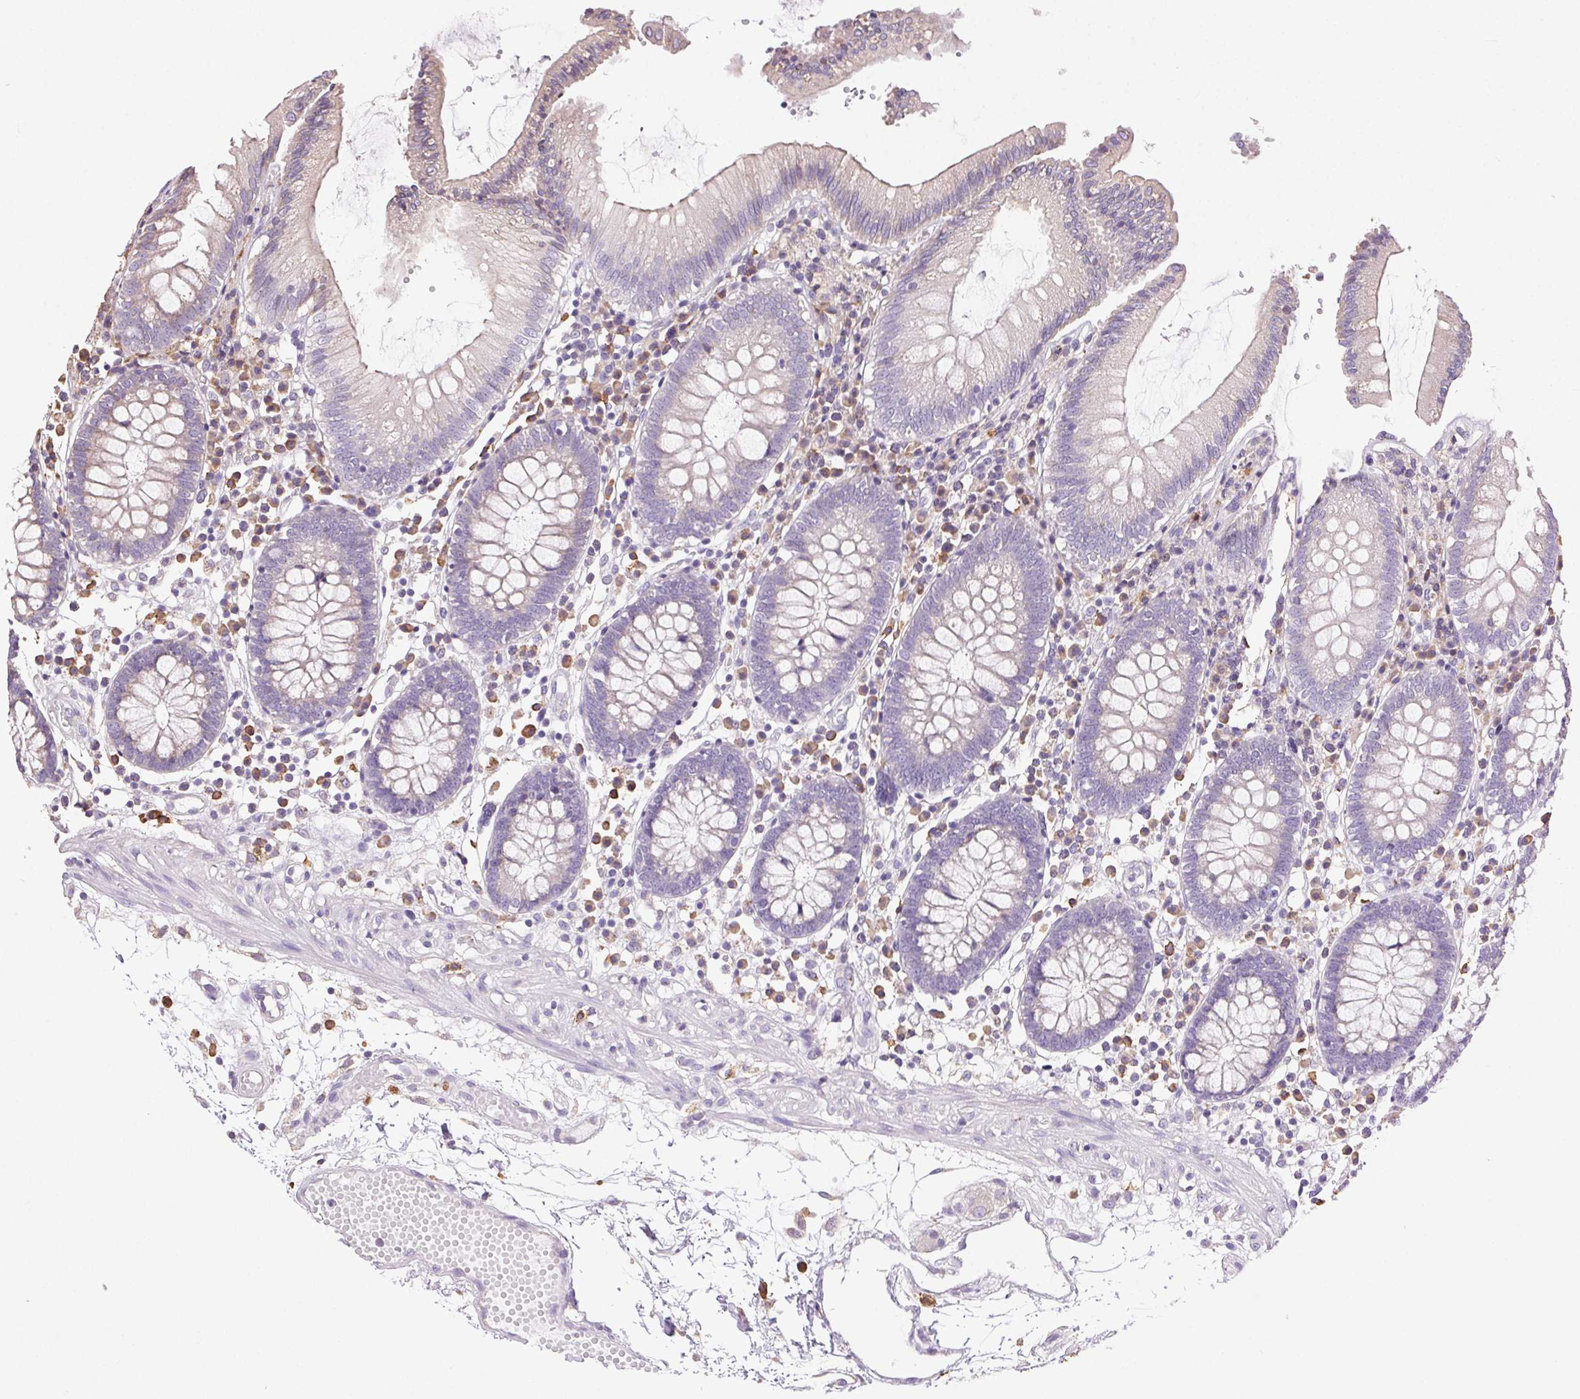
{"staining": {"intensity": "negative", "quantity": "none", "location": "none"}, "tissue": "colon", "cell_type": "Endothelial cells", "image_type": "normal", "snomed": [{"axis": "morphology", "description": "Normal tissue, NOS"}, {"axis": "morphology", "description": "Adenocarcinoma, NOS"}, {"axis": "topography", "description": "Colon"}], "caption": "The histopathology image displays no staining of endothelial cells in unremarkable colon.", "gene": "SNX31", "patient": {"sex": "male", "age": 83}}